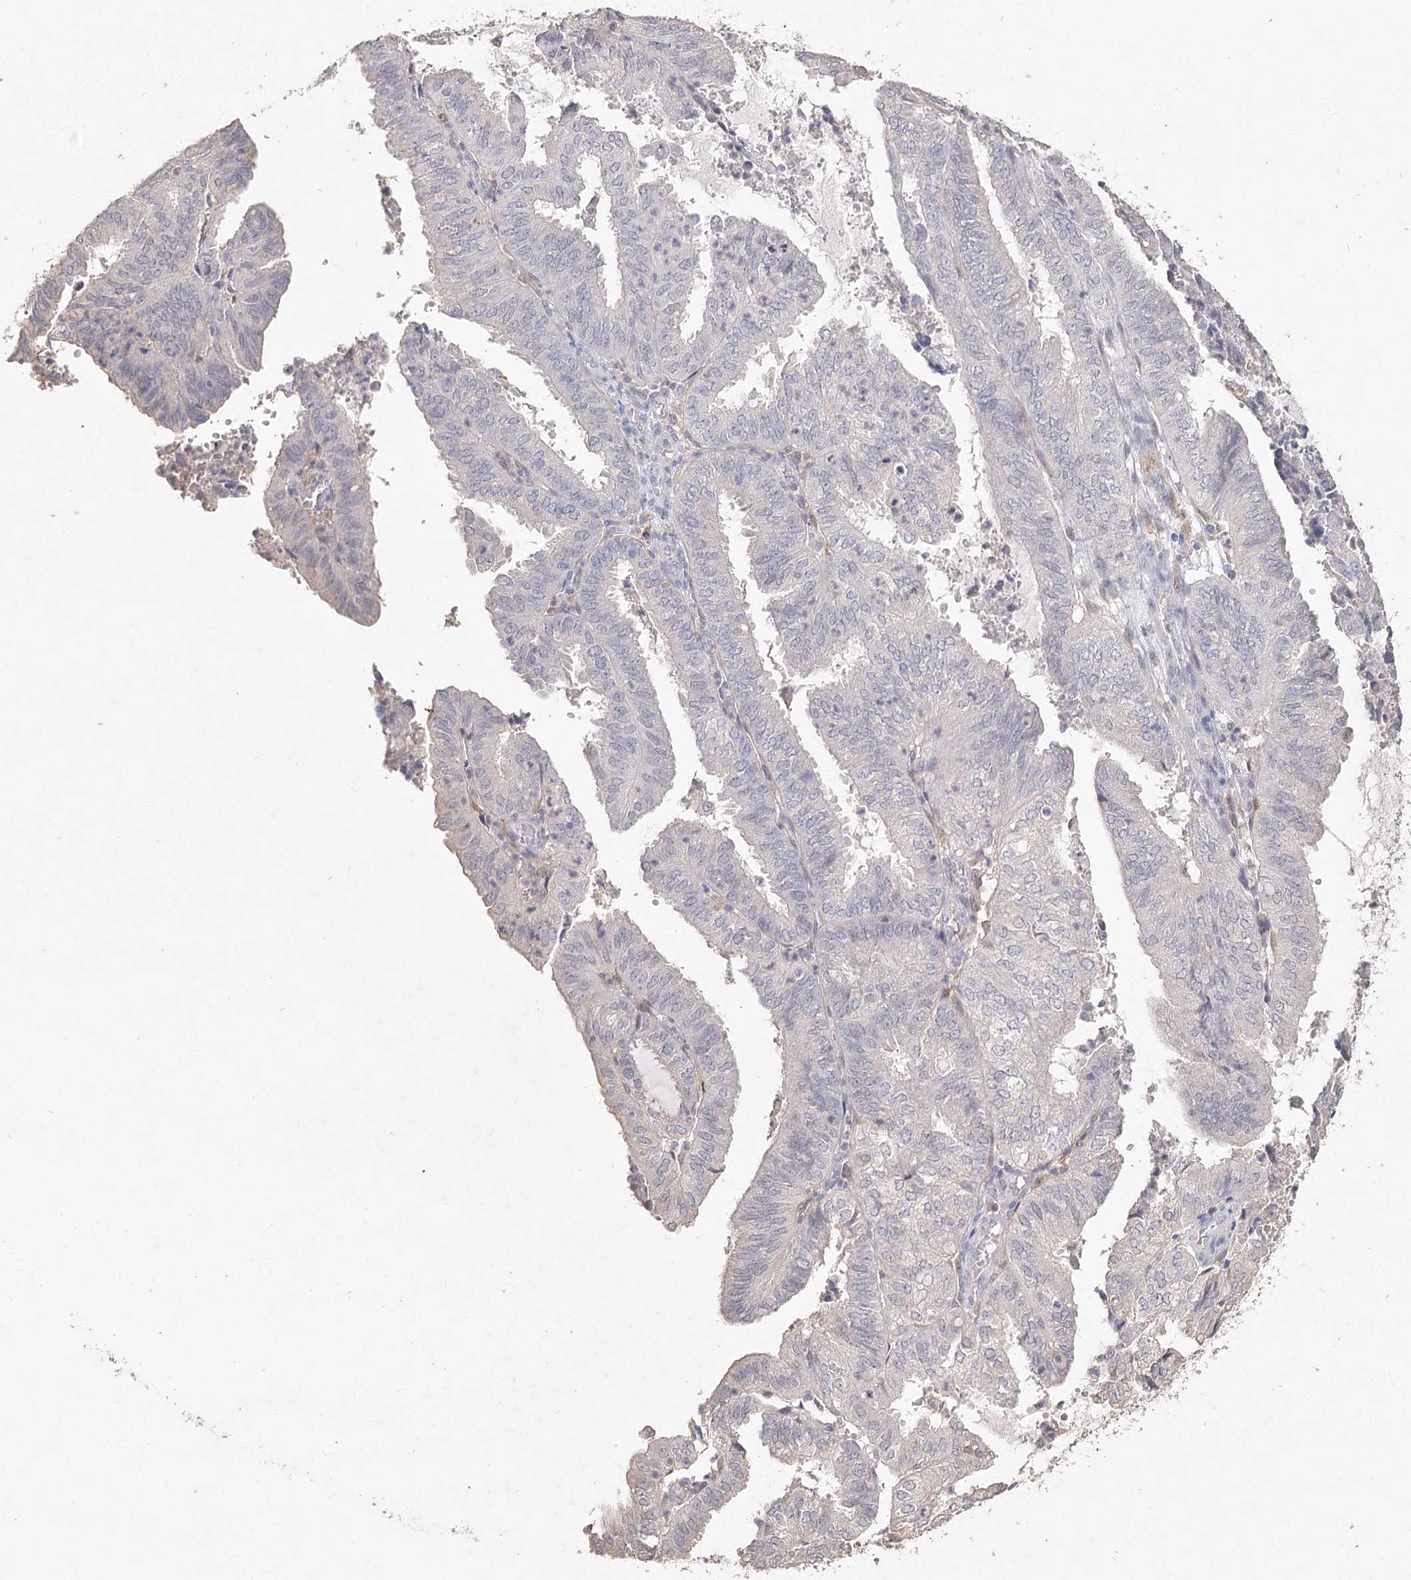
{"staining": {"intensity": "negative", "quantity": "none", "location": "none"}, "tissue": "endometrial cancer", "cell_type": "Tumor cells", "image_type": "cancer", "snomed": [{"axis": "morphology", "description": "Adenocarcinoma, NOS"}, {"axis": "topography", "description": "Uterus"}], "caption": "The immunohistochemistry micrograph has no significant expression in tumor cells of endometrial cancer tissue.", "gene": "ARSI", "patient": {"sex": "female", "age": 60}}